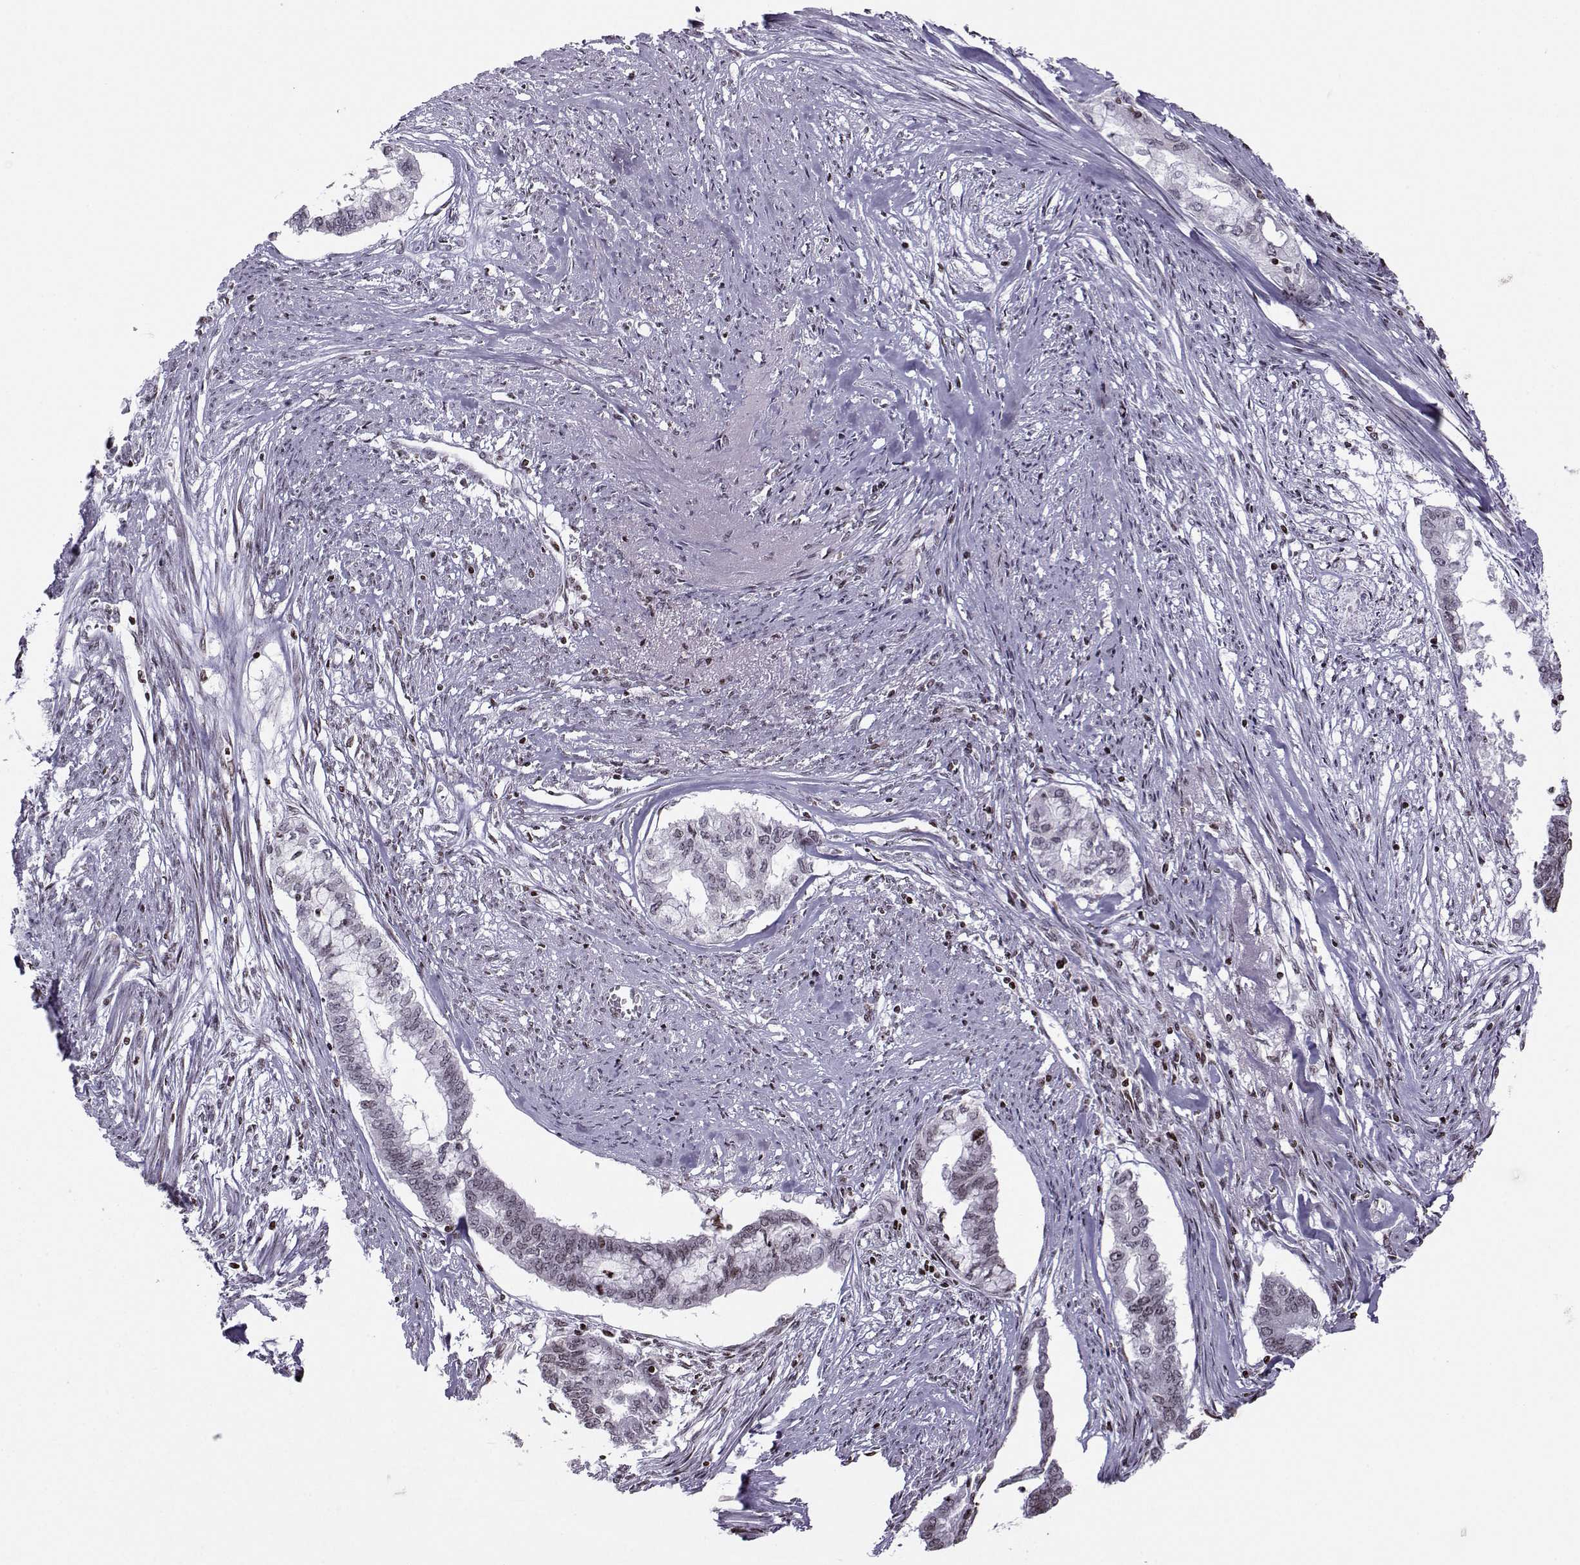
{"staining": {"intensity": "moderate", "quantity": "<25%", "location": "nuclear"}, "tissue": "endometrial cancer", "cell_type": "Tumor cells", "image_type": "cancer", "snomed": [{"axis": "morphology", "description": "Adenocarcinoma, NOS"}, {"axis": "topography", "description": "Endometrium"}], "caption": "Endometrial cancer (adenocarcinoma) was stained to show a protein in brown. There is low levels of moderate nuclear positivity in approximately <25% of tumor cells. The protein is stained brown, and the nuclei are stained in blue (DAB IHC with brightfield microscopy, high magnification).", "gene": "ZNF19", "patient": {"sex": "female", "age": 79}}